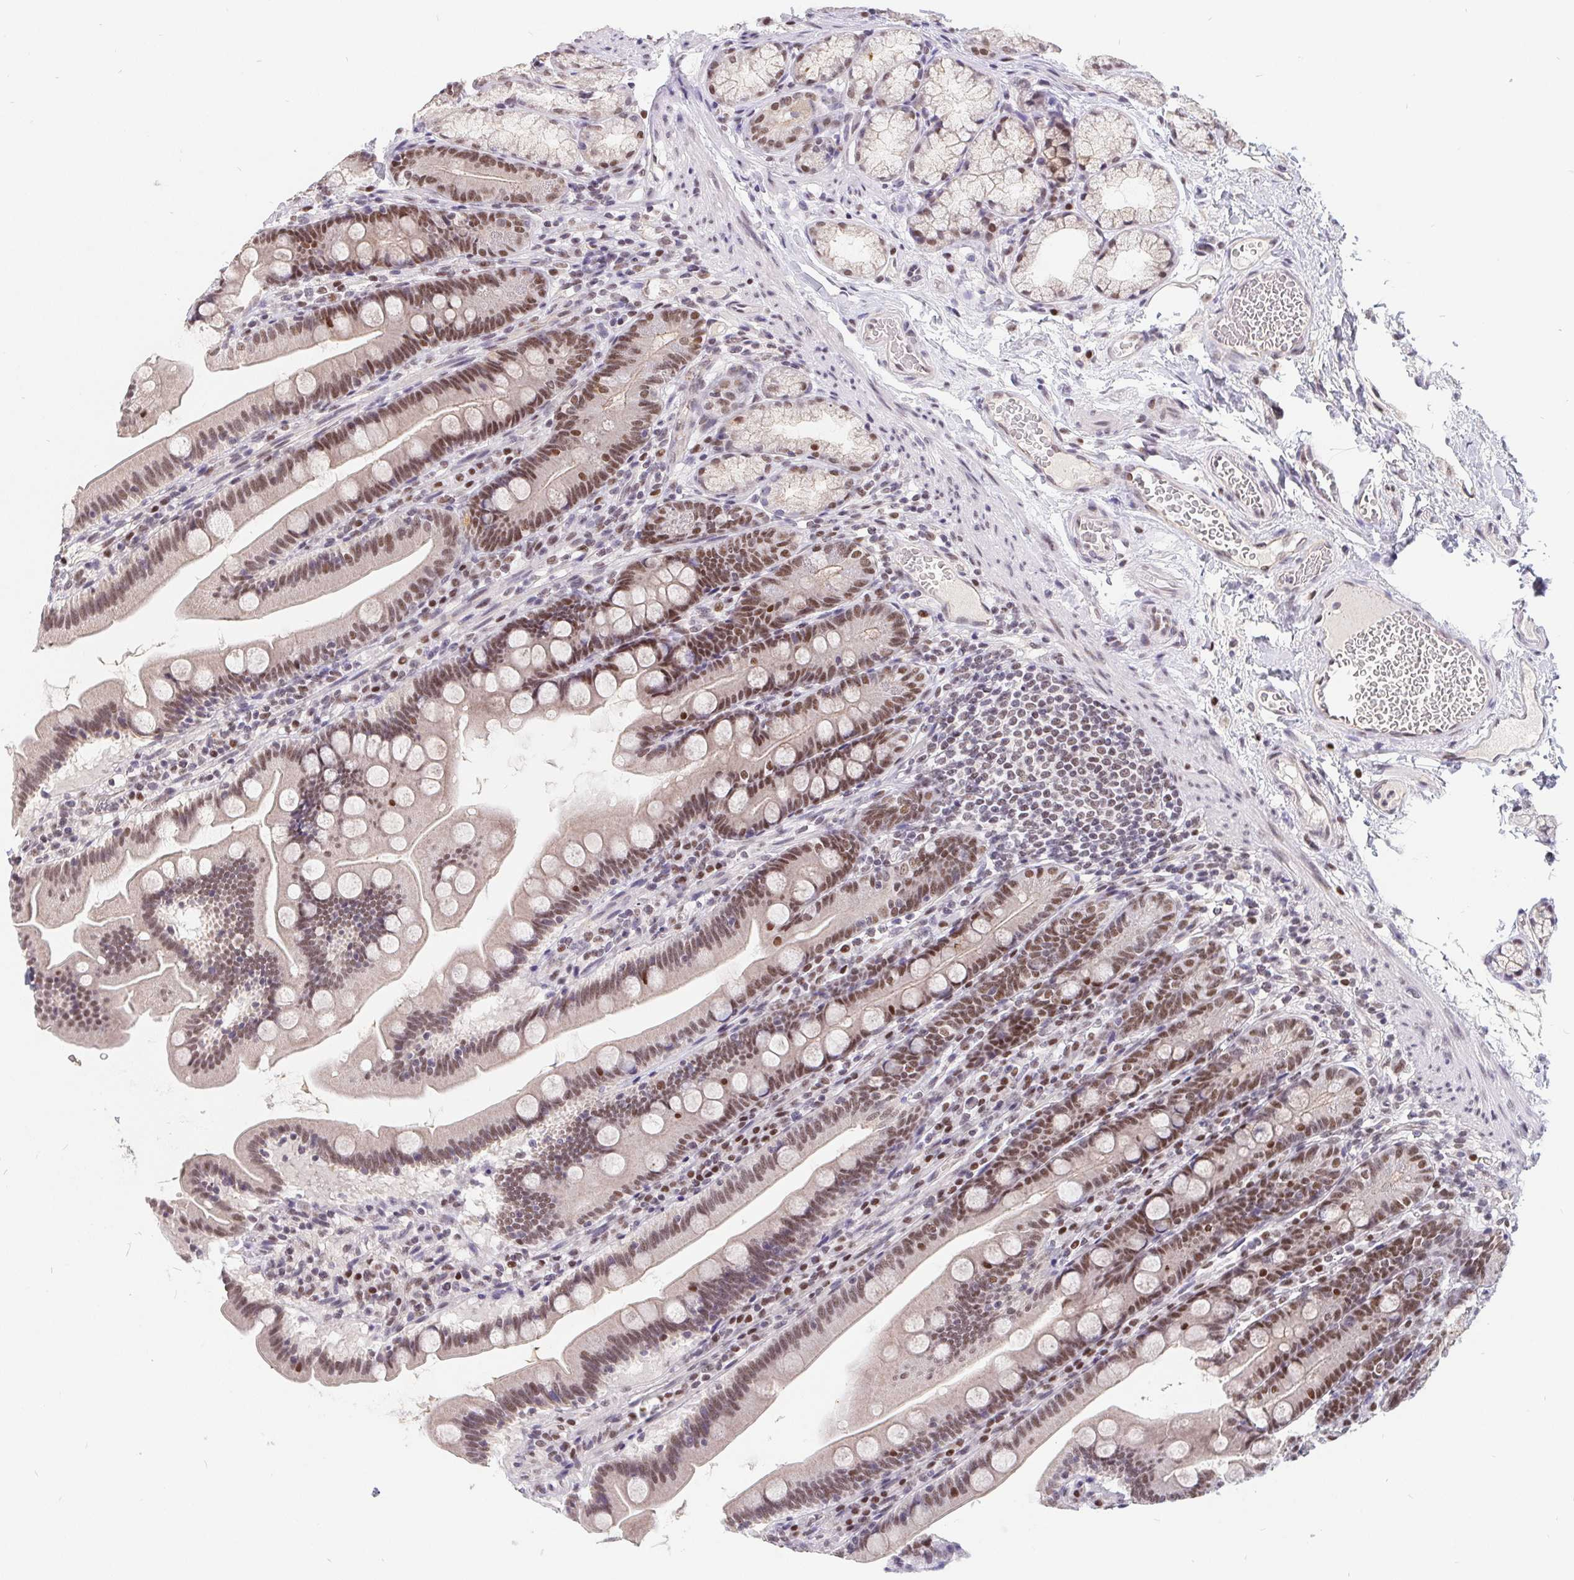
{"staining": {"intensity": "moderate", "quantity": ">75%", "location": "nuclear"}, "tissue": "duodenum", "cell_type": "Glandular cells", "image_type": "normal", "snomed": [{"axis": "morphology", "description": "Normal tissue, NOS"}, {"axis": "topography", "description": "Duodenum"}], "caption": "Protein expression analysis of normal human duodenum reveals moderate nuclear positivity in approximately >75% of glandular cells. (DAB = brown stain, brightfield microscopy at high magnification).", "gene": "POU2F1", "patient": {"sex": "female", "age": 67}}